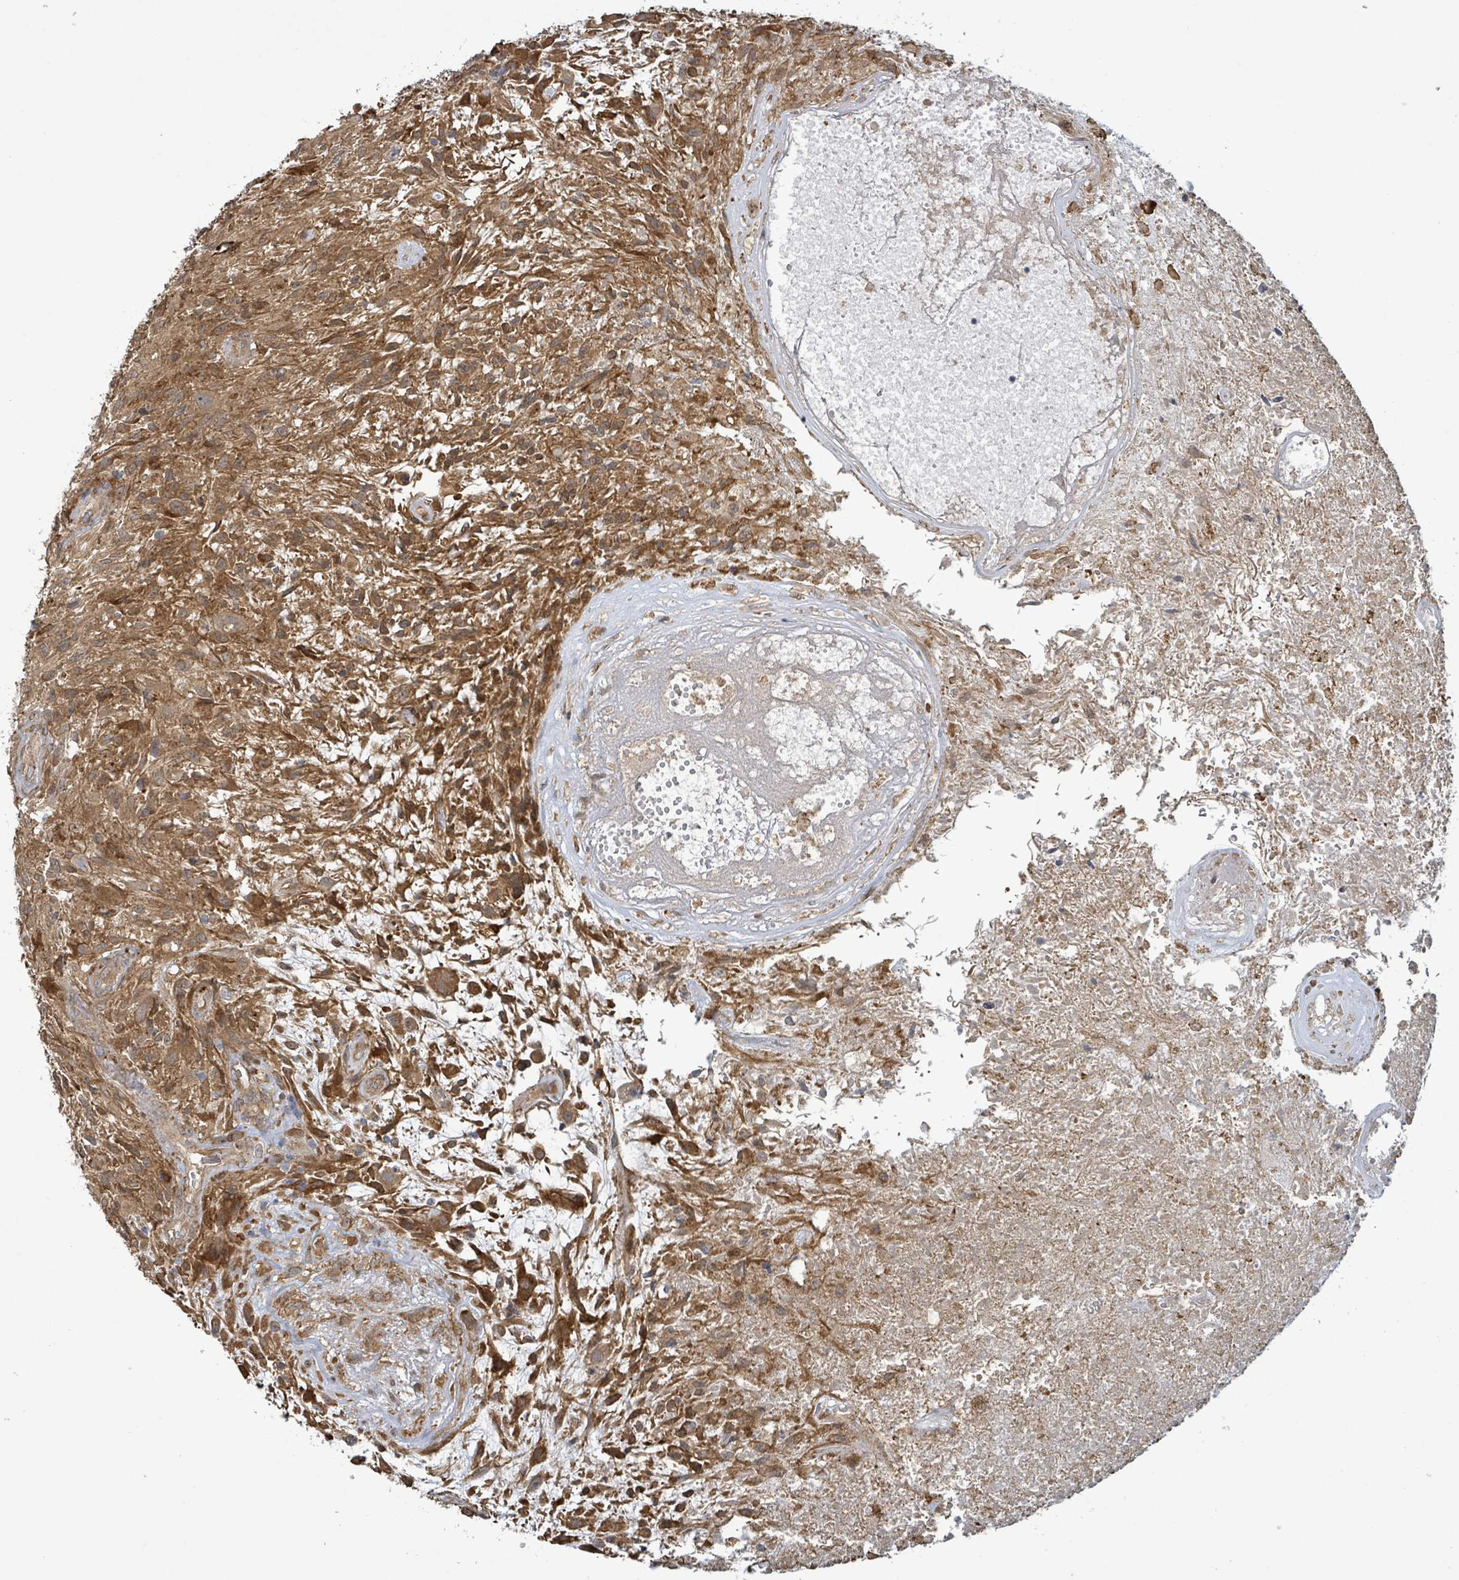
{"staining": {"intensity": "moderate", "quantity": ">75%", "location": "cytoplasmic/membranous"}, "tissue": "glioma", "cell_type": "Tumor cells", "image_type": "cancer", "snomed": [{"axis": "morphology", "description": "Glioma, malignant, High grade"}, {"axis": "topography", "description": "Brain"}], "caption": "High-magnification brightfield microscopy of glioma stained with DAB (brown) and counterstained with hematoxylin (blue). tumor cells exhibit moderate cytoplasmic/membranous positivity is identified in approximately>75% of cells.", "gene": "ARPIN", "patient": {"sex": "male", "age": 56}}